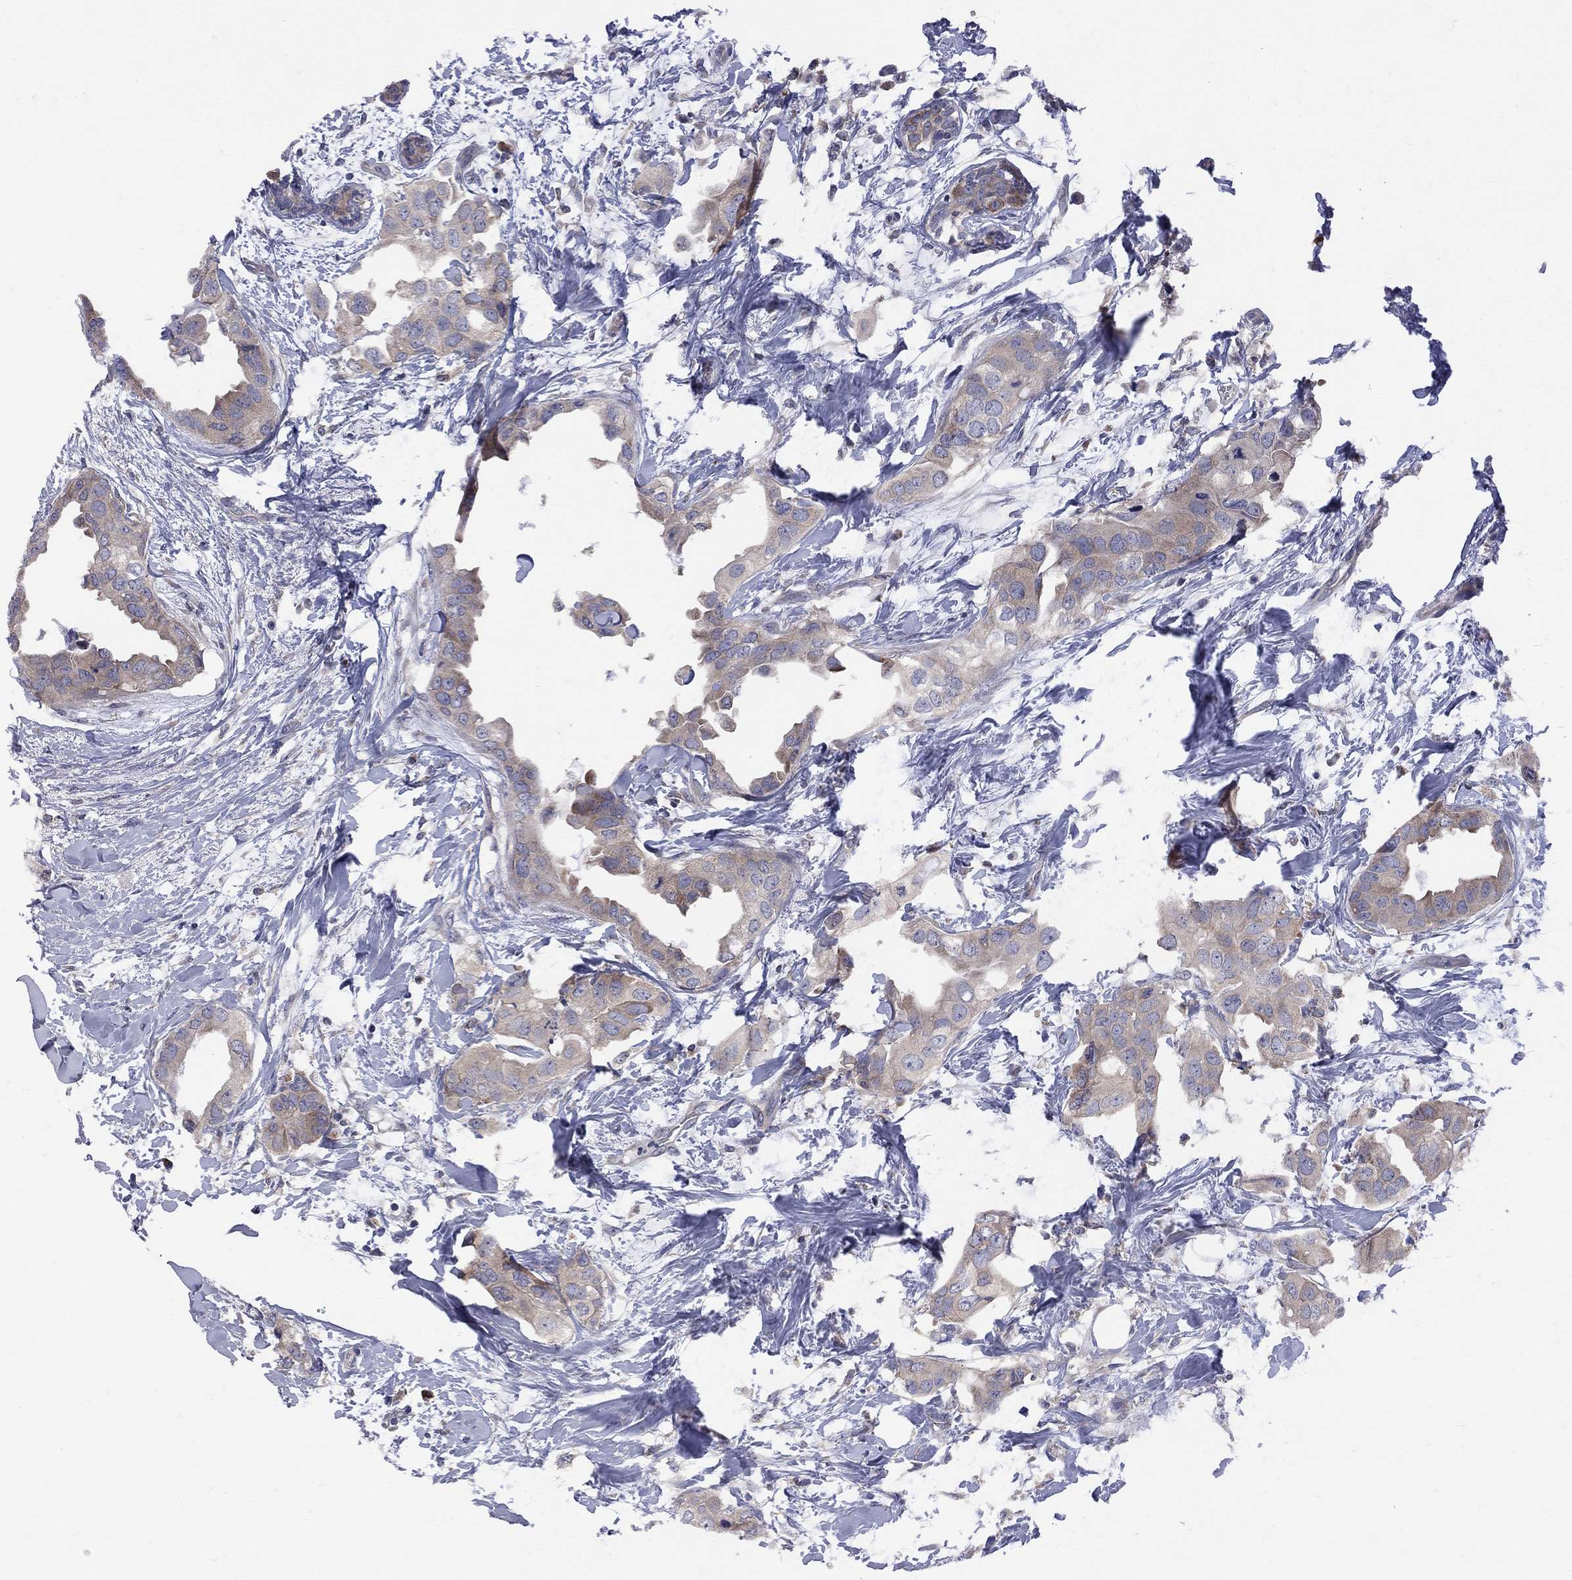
{"staining": {"intensity": "weak", "quantity": ">75%", "location": "cytoplasmic/membranous"}, "tissue": "breast cancer", "cell_type": "Tumor cells", "image_type": "cancer", "snomed": [{"axis": "morphology", "description": "Normal tissue, NOS"}, {"axis": "morphology", "description": "Duct carcinoma"}, {"axis": "topography", "description": "Breast"}], "caption": "An image of human breast cancer stained for a protein exhibits weak cytoplasmic/membranous brown staining in tumor cells.", "gene": "CNOT11", "patient": {"sex": "female", "age": 40}}